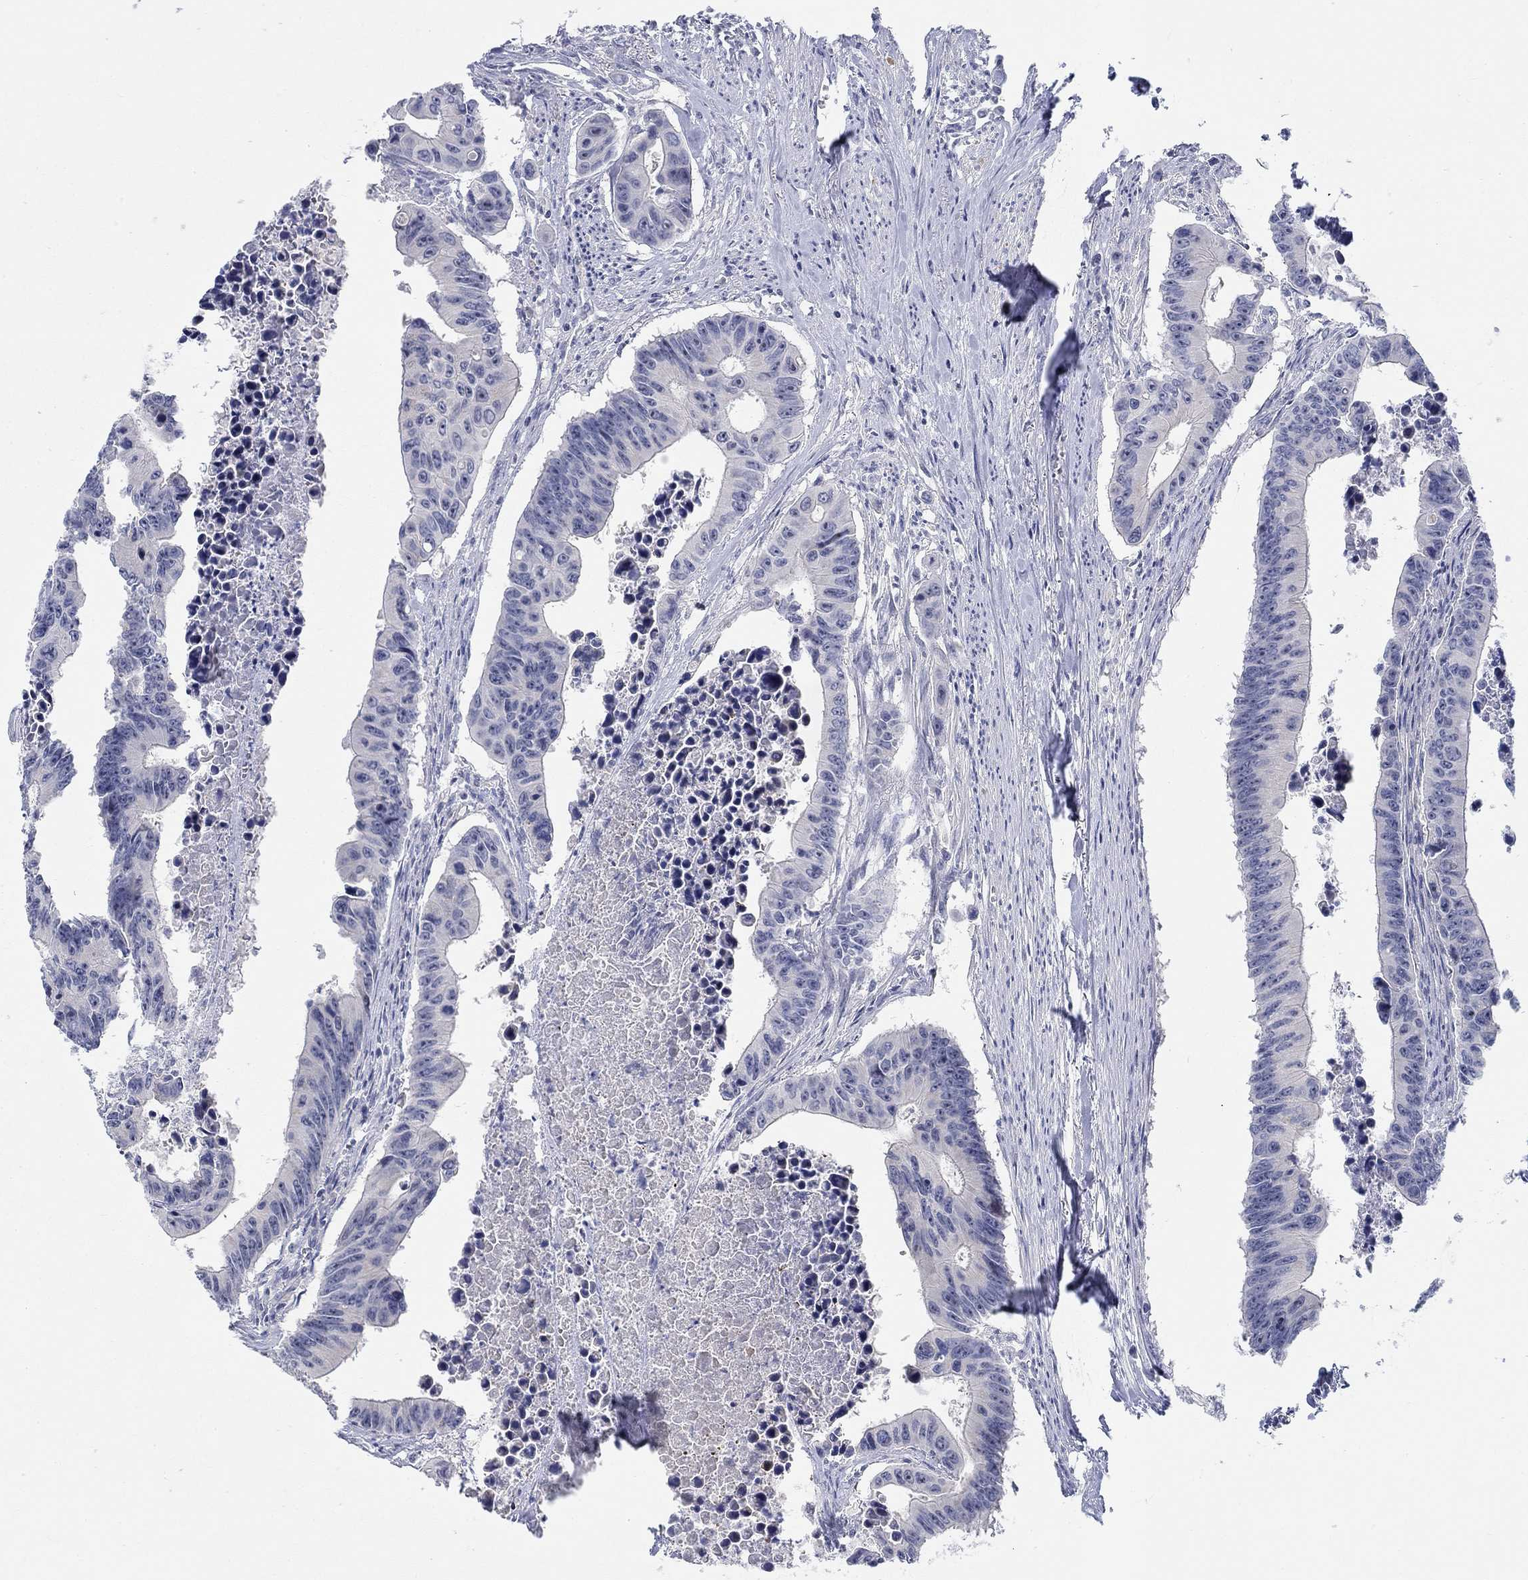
{"staining": {"intensity": "negative", "quantity": "none", "location": "none"}, "tissue": "colorectal cancer", "cell_type": "Tumor cells", "image_type": "cancer", "snomed": [{"axis": "morphology", "description": "Adenocarcinoma, NOS"}, {"axis": "topography", "description": "Colon"}], "caption": "Immunohistochemistry (IHC) of colorectal cancer displays no positivity in tumor cells.", "gene": "SMIM18", "patient": {"sex": "female", "age": 87}}